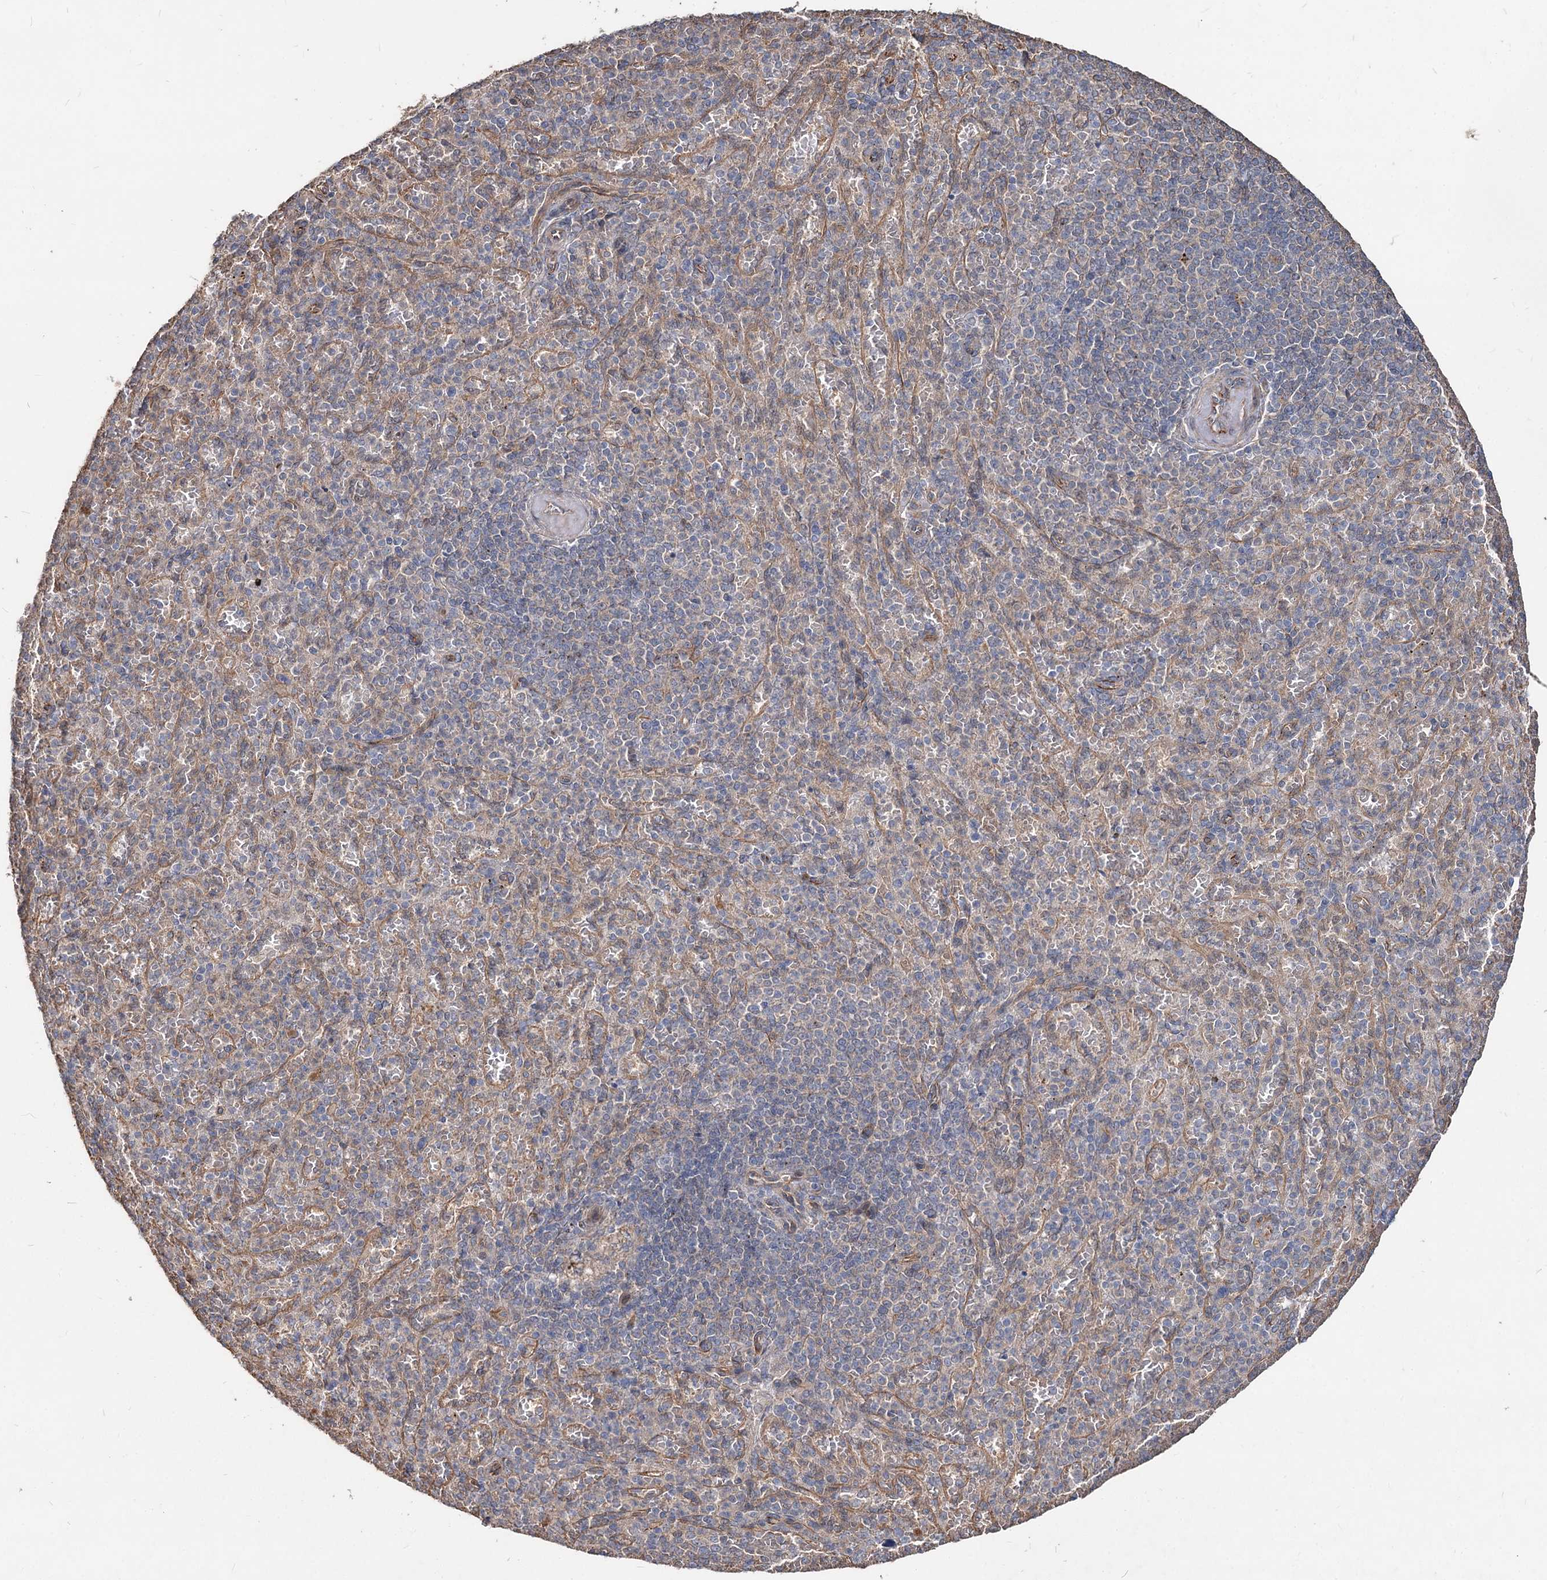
{"staining": {"intensity": "negative", "quantity": "none", "location": "none"}, "tissue": "spleen", "cell_type": "Cells in red pulp", "image_type": "normal", "snomed": [{"axis": "morphology", "description": "Normal tissue, NOS"}, {"axis": "topography", "description": "Spleen"}], "caption": "The histopathology image displays no significant positivity in cells in red pulp of spleen. Brightfield microscopy of IHC stained with DAB (3,3'-diaminobenzidine) (brown) and hematoxylin (blue), captured at high magnification.", "gene": "SPART", "patient": {"sex": "female", "age": 74}}